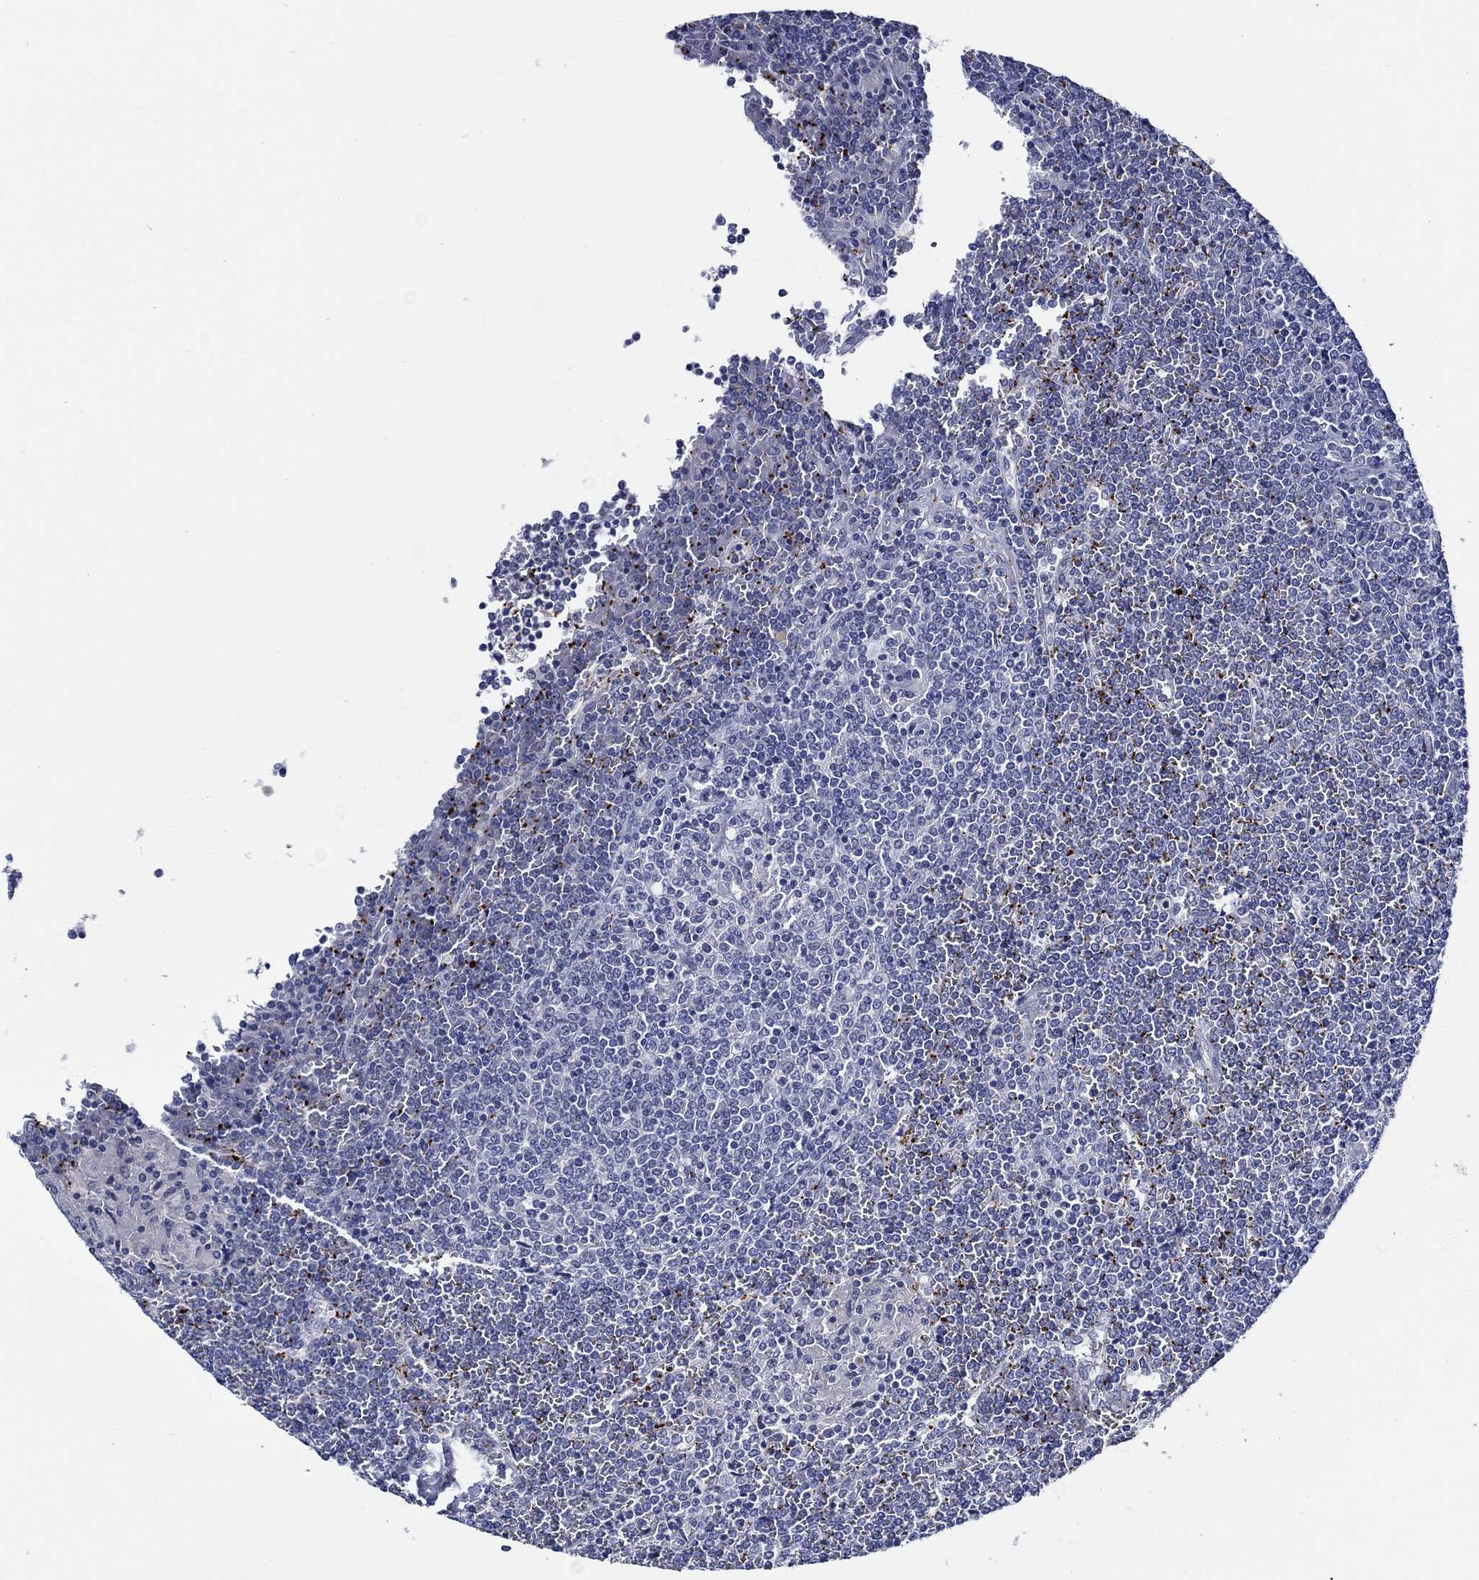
{"staining": {"intensity": "negative", "quantity": "none", "location": "none"}, "tissue": "lymphoma", "cell_type": "Tumor cells", "image_type": "cancer", "snomed": [{"axis": "morphology", "description": "Malignant lymphoma, non-Hodgkin's type, Low grade"}, {"axis": "topography", "description": "Spleen"}], "caption": "Immunohistochemical staining of human lymphoma demonstrates no significant expression in tumor cells.", "gene": "ALOX12", "patient": {"sex": "female", "age": 19}}